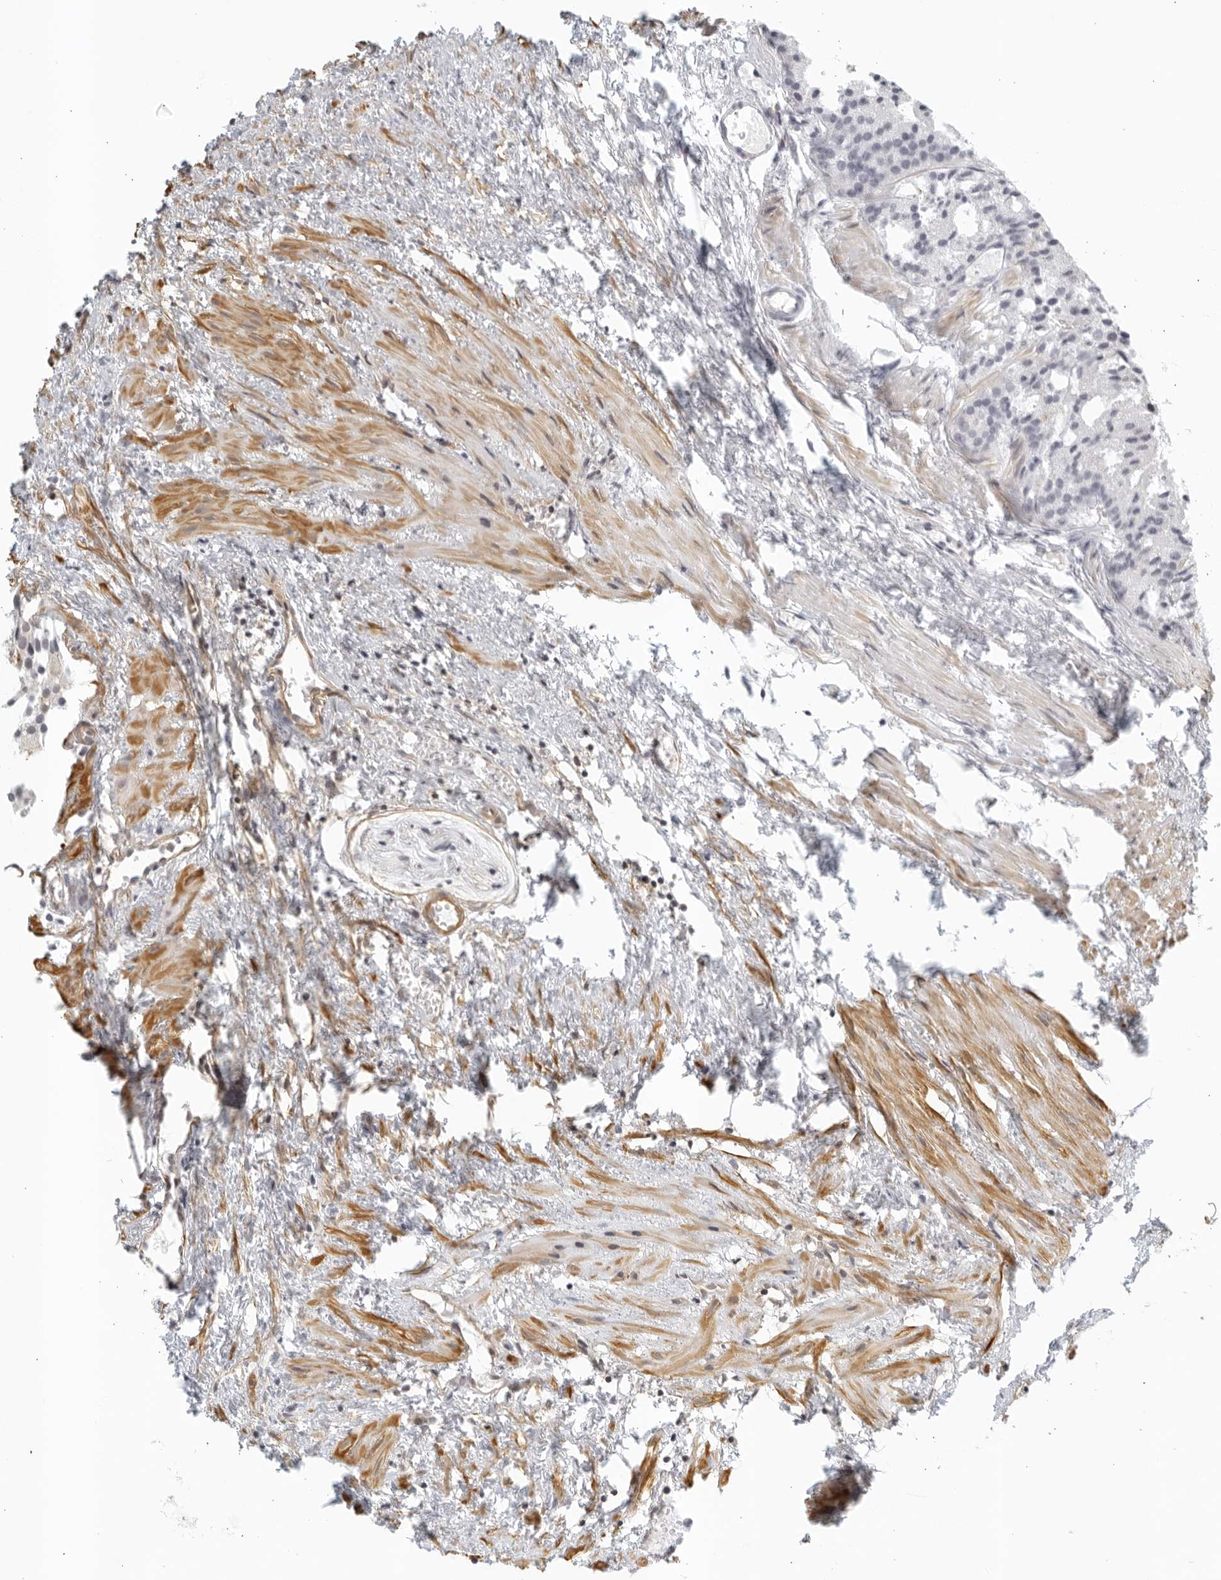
{"staining": {"intensity": "negative", "quantity": "none", "location": "none"}, "tissue": "prostate cancer", "cell_type": "Tumor cells", "image_type": "cancer", "snomed": [{"axis": "morphology", "description": "Adenocarcinoma, Low grade"}, {"axis": "topography", "description": "Prostate"}], "caption": "Immunohistochemical staining of human prostate cancer (low-grade adenocarcinoma) demonstrates no significant positivity in tumor cells.", "gene": "SERTAD4", "patient": {"sex": "male", "age": 88}}